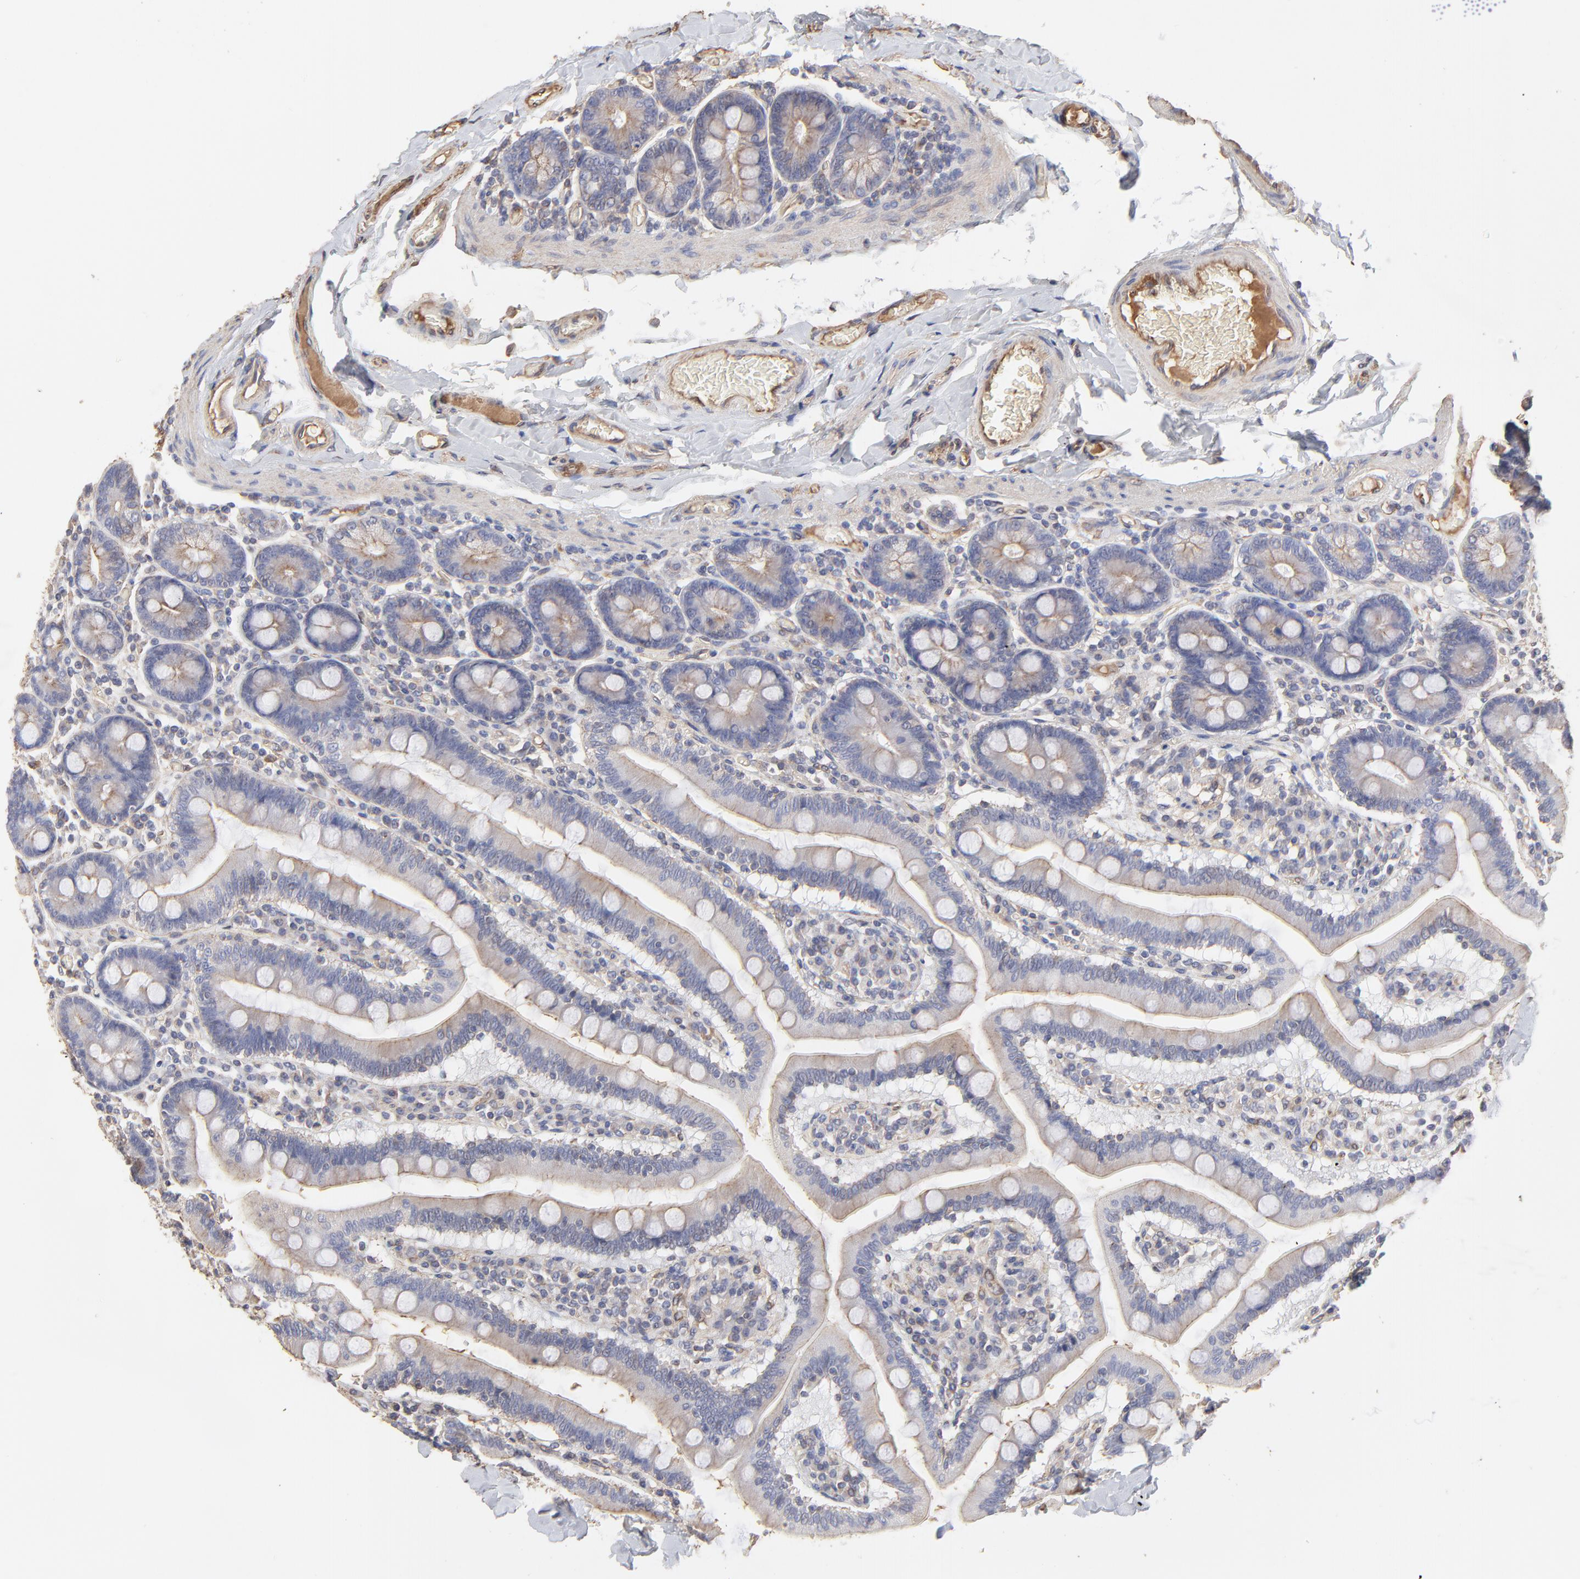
{"staining": {"intensity": "moderate", "quantity": ">75%", "location": "cytoplasmic/membranous"}, "tissue": "duodenum", "cell_type": "Glandular cells", "image_type": "normal", "snomed": [{"axis": "morphology", "description": "Normal tissue, NOS"}, {"axis": "topography", "description": "Duodenum"}], "caption": "DAB (3,3'-diaminobenzidine) immunohistochemical staining of normal human duodenum shows moderate cytoplasmic/membranous protein staining in about >75% of glandular cells.", "gene": "LRCH2", "patient": {"sex": "male", "age": 66}}